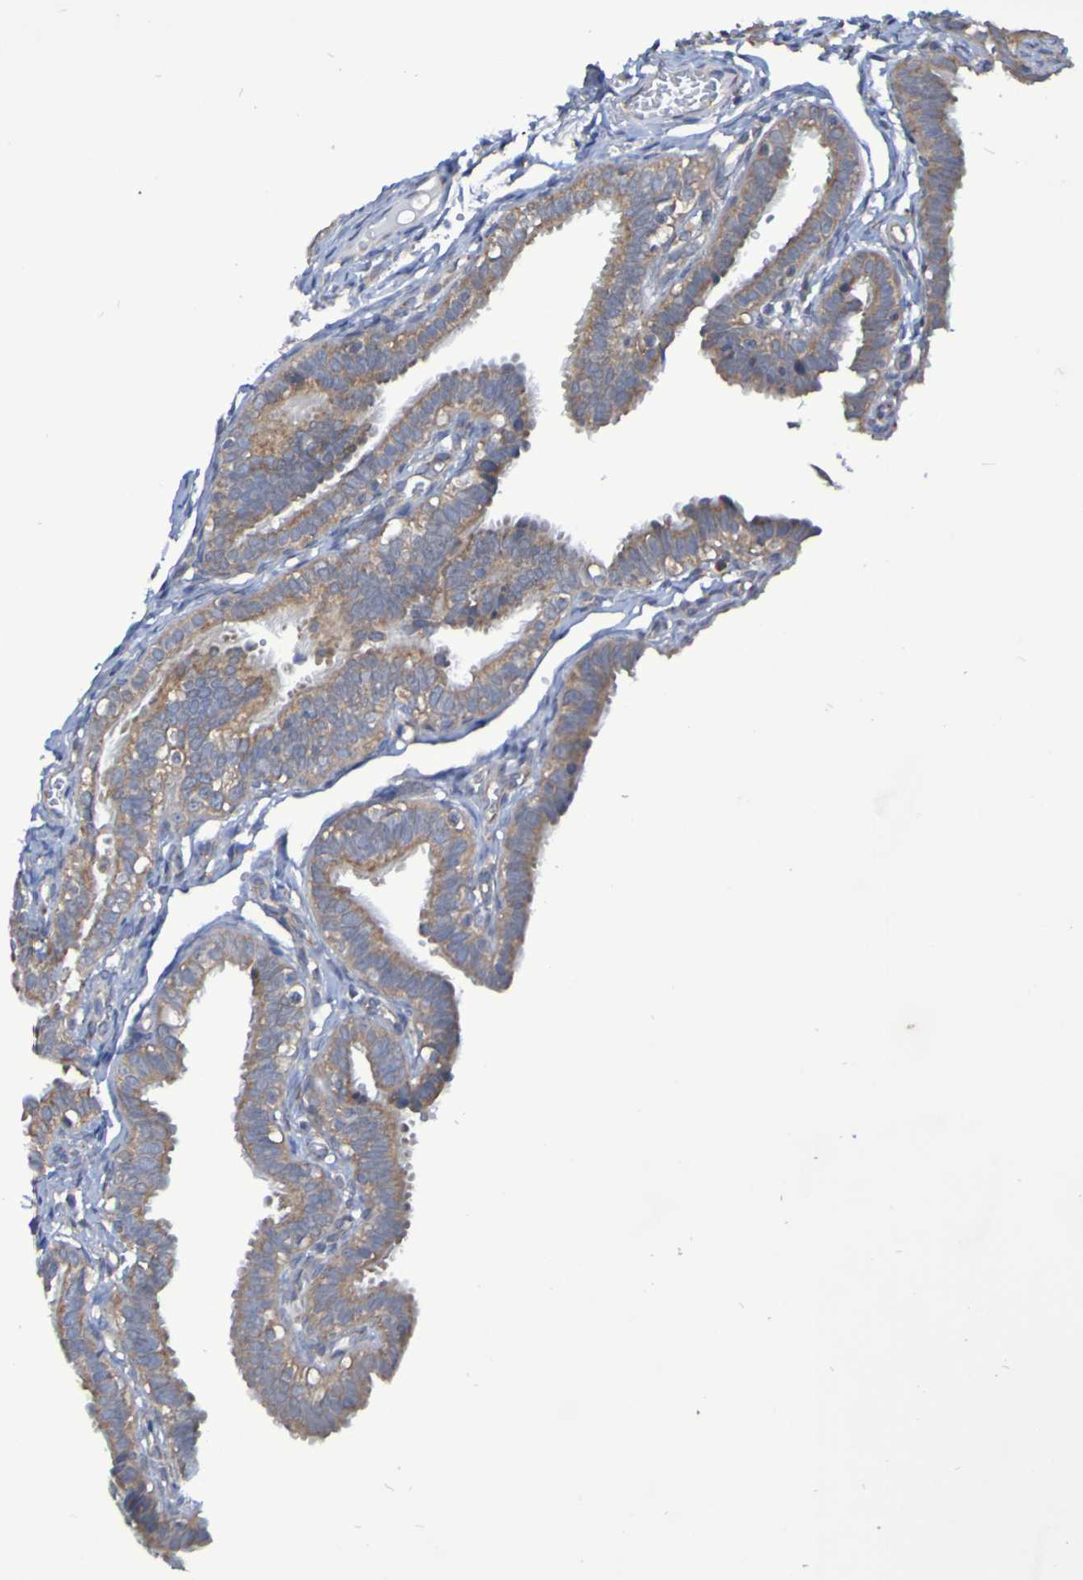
{"staining": {"intensity": "moderate", "quantity": ">75%", "location": "cytoplasmic/membranous"}, "tissue": "fallopian tube", "cell_type": "Glandular cells", "image_type": "normal", "snomed": [{"axis": "morphology", "description": "Normal tissue, NOS"}, {"axis": "topography", "description": "Fallopian tube"}, {"axis": "topography", "description": "Placenta"}], "caption": "Protein positivity by IHC demonstrates moderate cytoplasmic/membranous expression in about >75% of glandular cells in unremarkable fallopian tube. Using DAB (brown) and hematoxylin (blue) stains, captured at high magnification using brightfield microscopy.", "gene": "LMBRD2", "patient": {"sex": "female", "age": 34}}